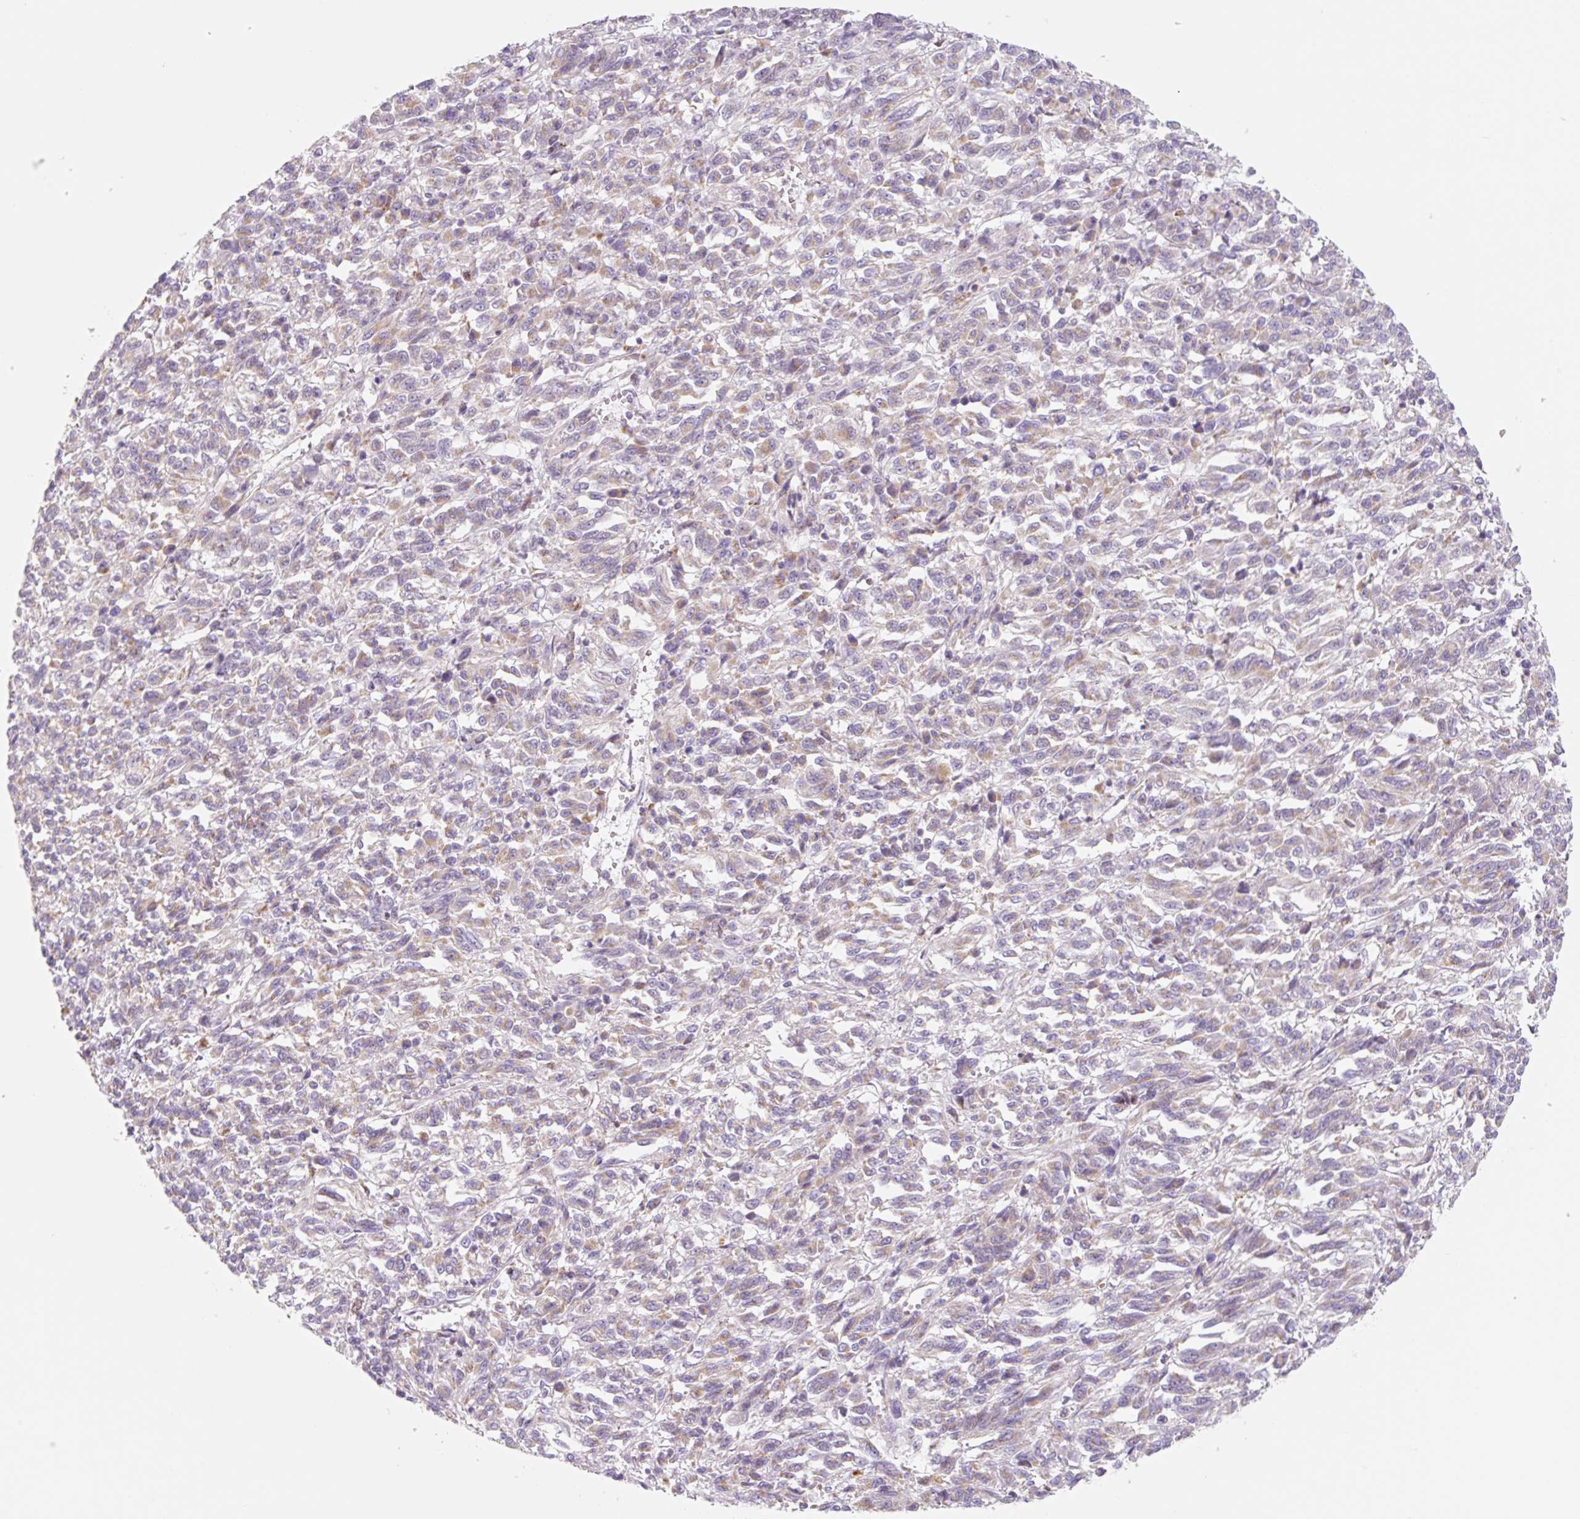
{"staining": {"intensity": "weak", "quantity": ">75%", "location": "cytoplasmic/membranous"}, "tissue": "melanoma", "cell_type": "Tumor cells", "image_type": "cancer", "snomed": [{"axis": "morphology", "description": "Malignant melanoma, Metastatic site"}, {"axis": "topography", "description": "Lung"}], "caption": "There is low levels of weak cytoplasmic/membranous positivity in tumor cells of malignant melanoma (metastatic site), as demonstrated by immunohistochemical staining (brown color).", "gene": "CLEC3A", "patient": {"sex": "male", "age": 64}}